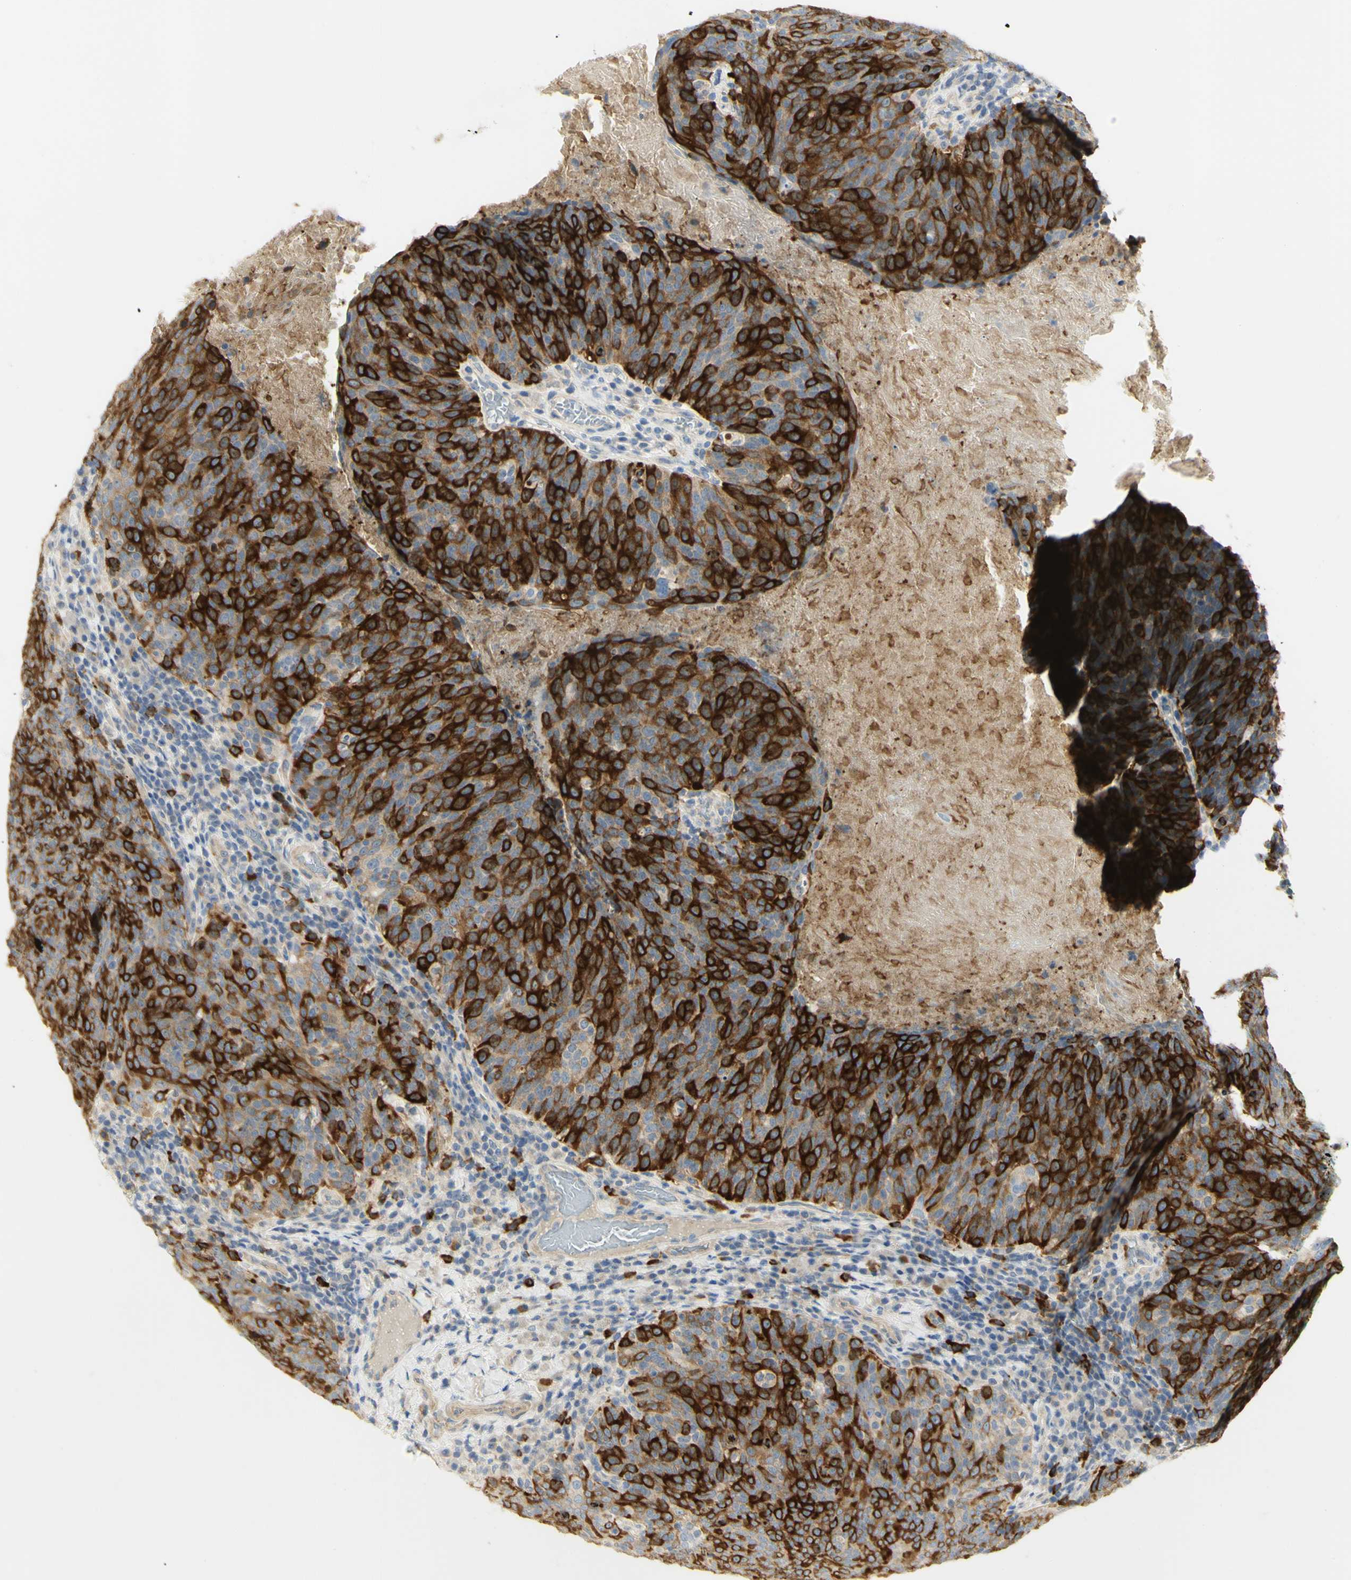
{"staining": {"intensity": "strong", "quantity": ">75%", "location": "cytoplasmic/membranous"}, "tissue": "head and neck cancer", "cell_type": "Tumor cells", "image_type": "cancer", "snomed": [{"axis": "morphology", "description": "Squamous cell carcinoma, NOS"}, {"axis": "morphology", "description": "Squamous cell carcinoma, metastatic, NOS"}, {"axis": "topography", "description": "Lymph node"}, {"axis": "topography", "description": "Head-Neck"}], "caption": "About >75% of tumor cells in human head and neck squamous cell carcinoma reveal strong cytoplasmic/membranous protein positivity as visualized by brown immunohistochemical staining.", "gene": "KIF11", "patient": {"sex": "male", "age": 62}}